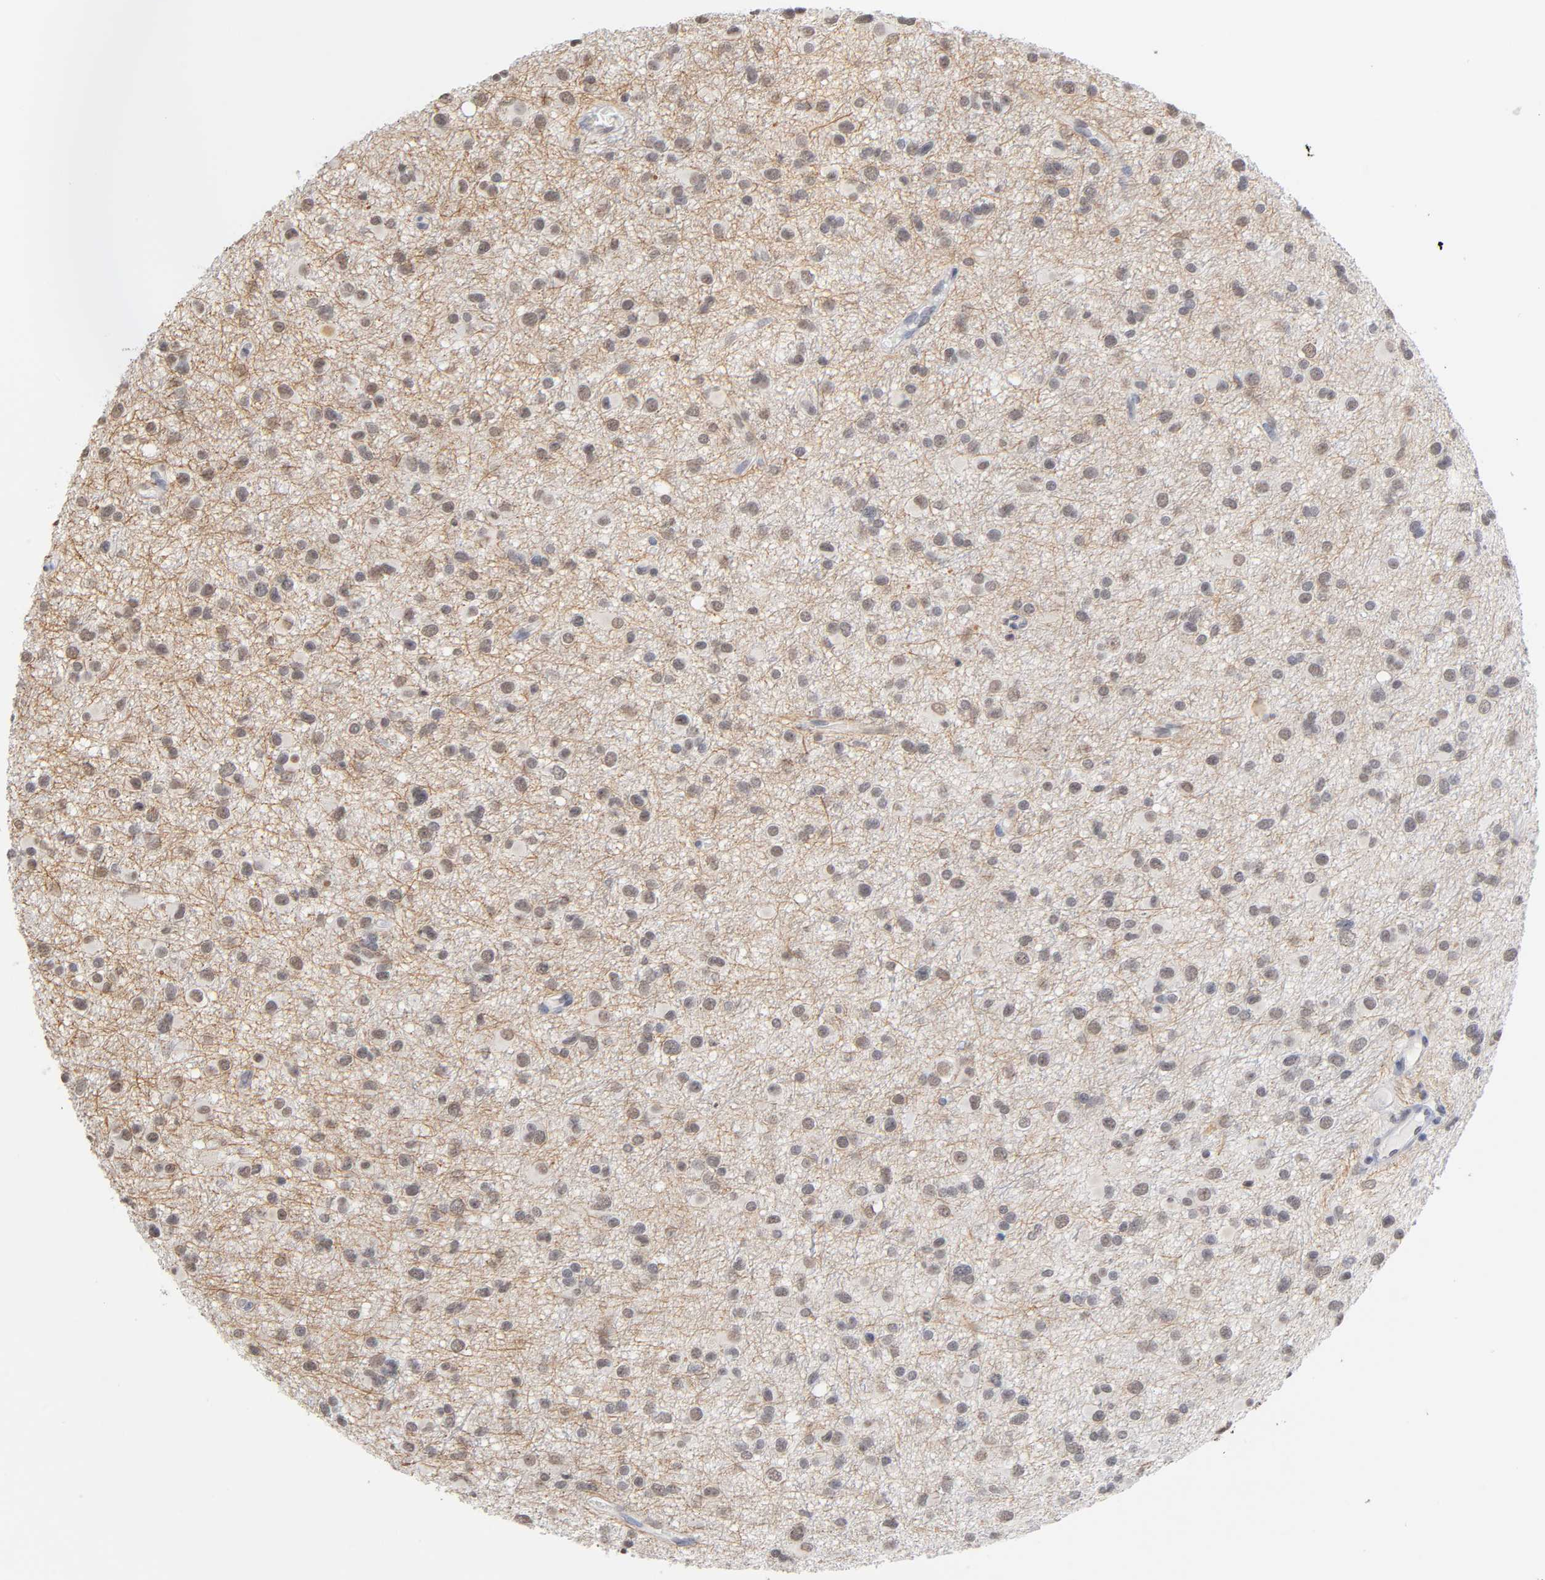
{"staining": {"intensity": "weak", "quantity": ">75%", "location": "nuclear"}, "tissue": "glioma", "cell_type": "Tumor cells", "image_type": "cancer", "snomed": [{"axis": "morphology", "description": "Glioma, malignant, Low grade"}, {"axis": "topography", "description": "Brain"}], "caption": "A photomicrograph of malignant glioma (low-grade) stained for a protein displays weak nuclear brown staining in tumor cells. The protein of interest is stained brown, and the nuclei are stained in blue (DAB IHC with brightfield microscopy, high magnification).", "gene": "CRABP2", "patient": {"sex": "male", "age": 42}}